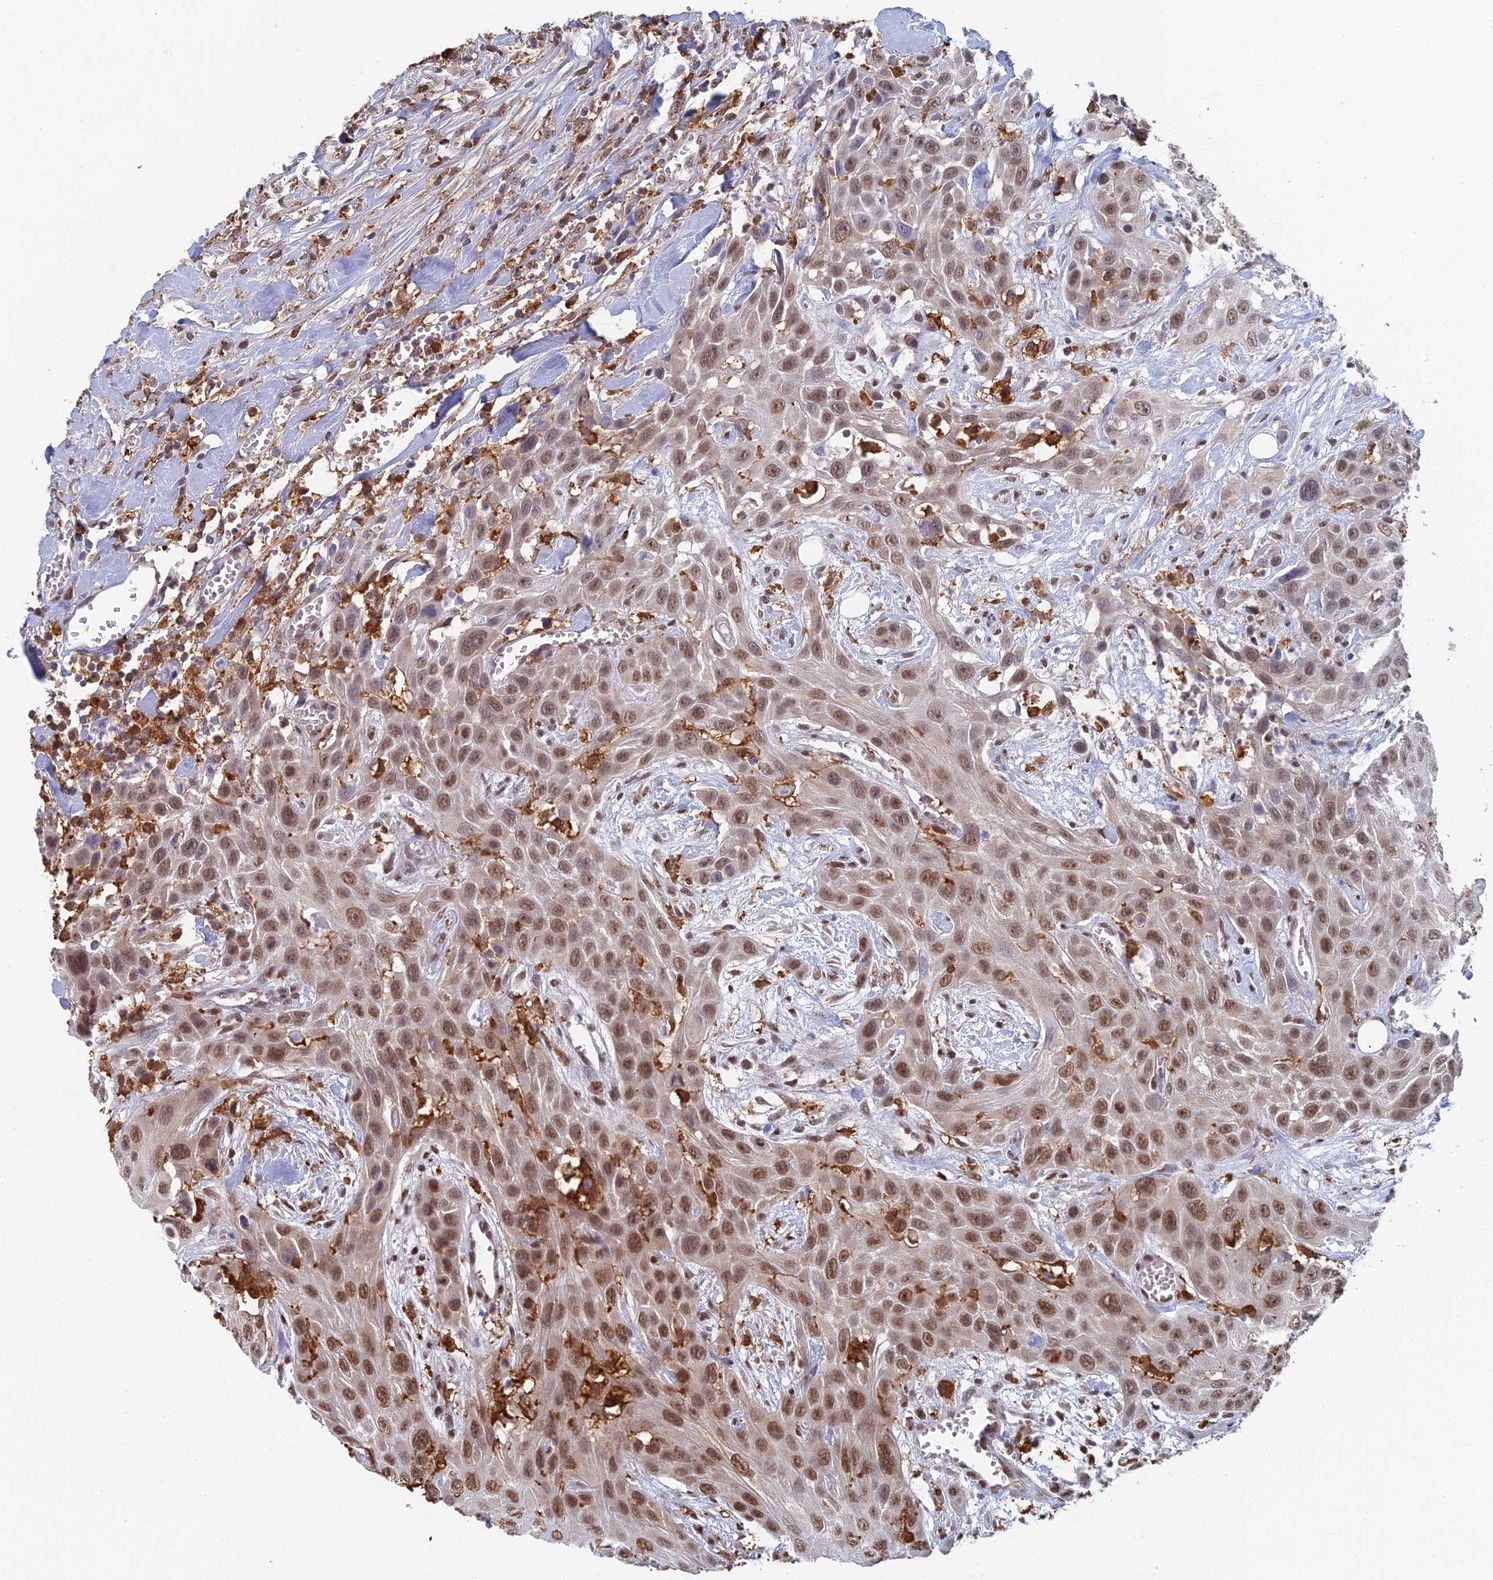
{"staining": {"intensity": "moderate", "quantity": ">75%", "location": "nuclear"}, "tissue": "head and neck cancer", "cell_type": "Tumor cells", "image_type": "cancer", "snomed": [{"axis": "morphology", "description": "Squamous cell carcinoma, NOS"}, {"axis": "topography", "description": "Head-Neck"}], "caption": "IHC histopathology image of head and neck squamous cell carcinoma stained for a protein (brown), which shows medium levels of moderate nuclear expression in about >75% of tumor cells.", "gene": "GPATCH1", "patient": {"sex": "male", "age": 81}}